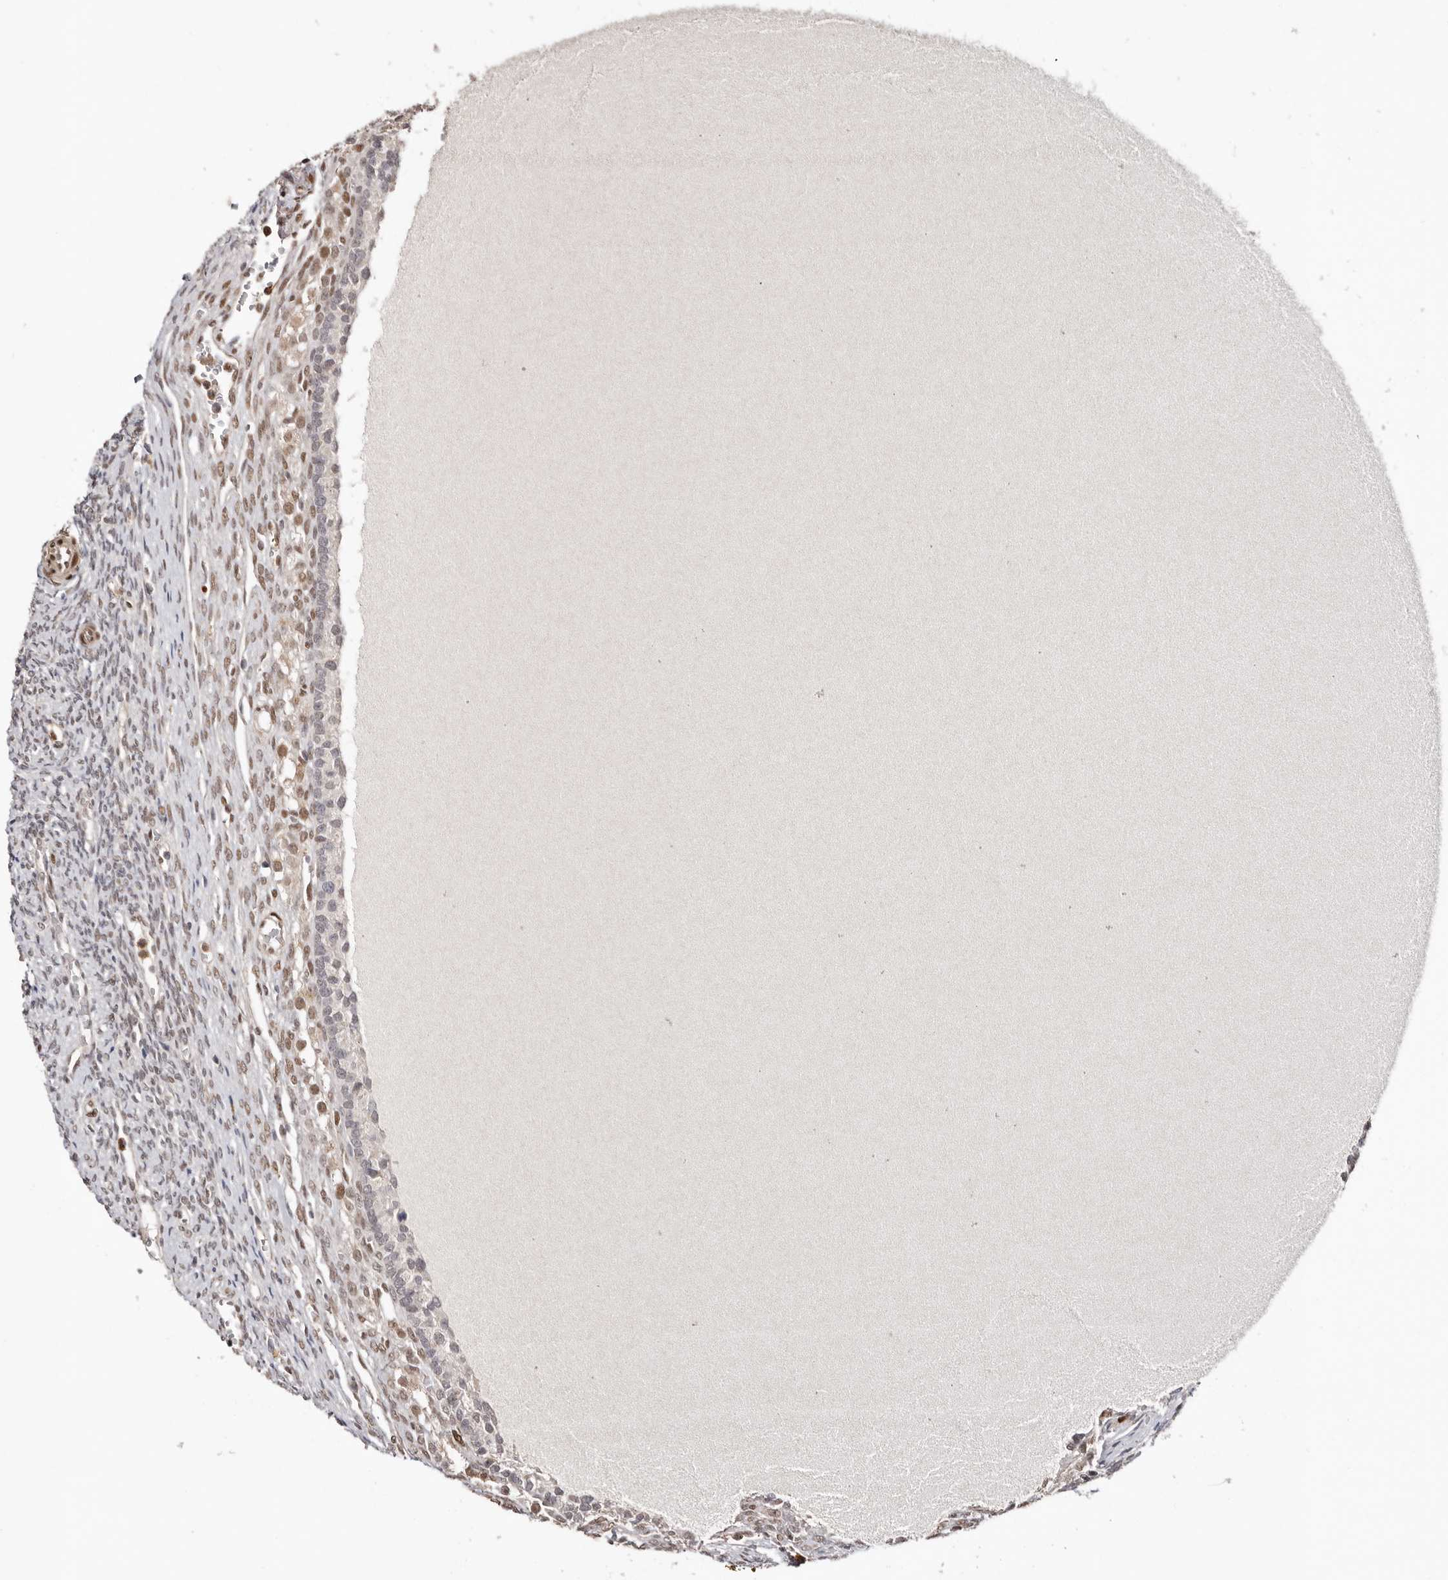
{"staining": {"intensity": "negative", "quantity": "none", "location": "none"}, "tissue": "ovary", "cell_type": "Follicle cells", "image_type": "normal", "snomed": [{"axis": "morphology", "description": "Normal tissue, NOS"}, {"axis": "topography", "description": "Ovary"}], "caption": "This is an immunohistochemistry (IHC) image of benign human ovary. There is no positivity in follicle cells.", "gene": "SMAD7", "patient": {"sex": "female", "age": 41}}